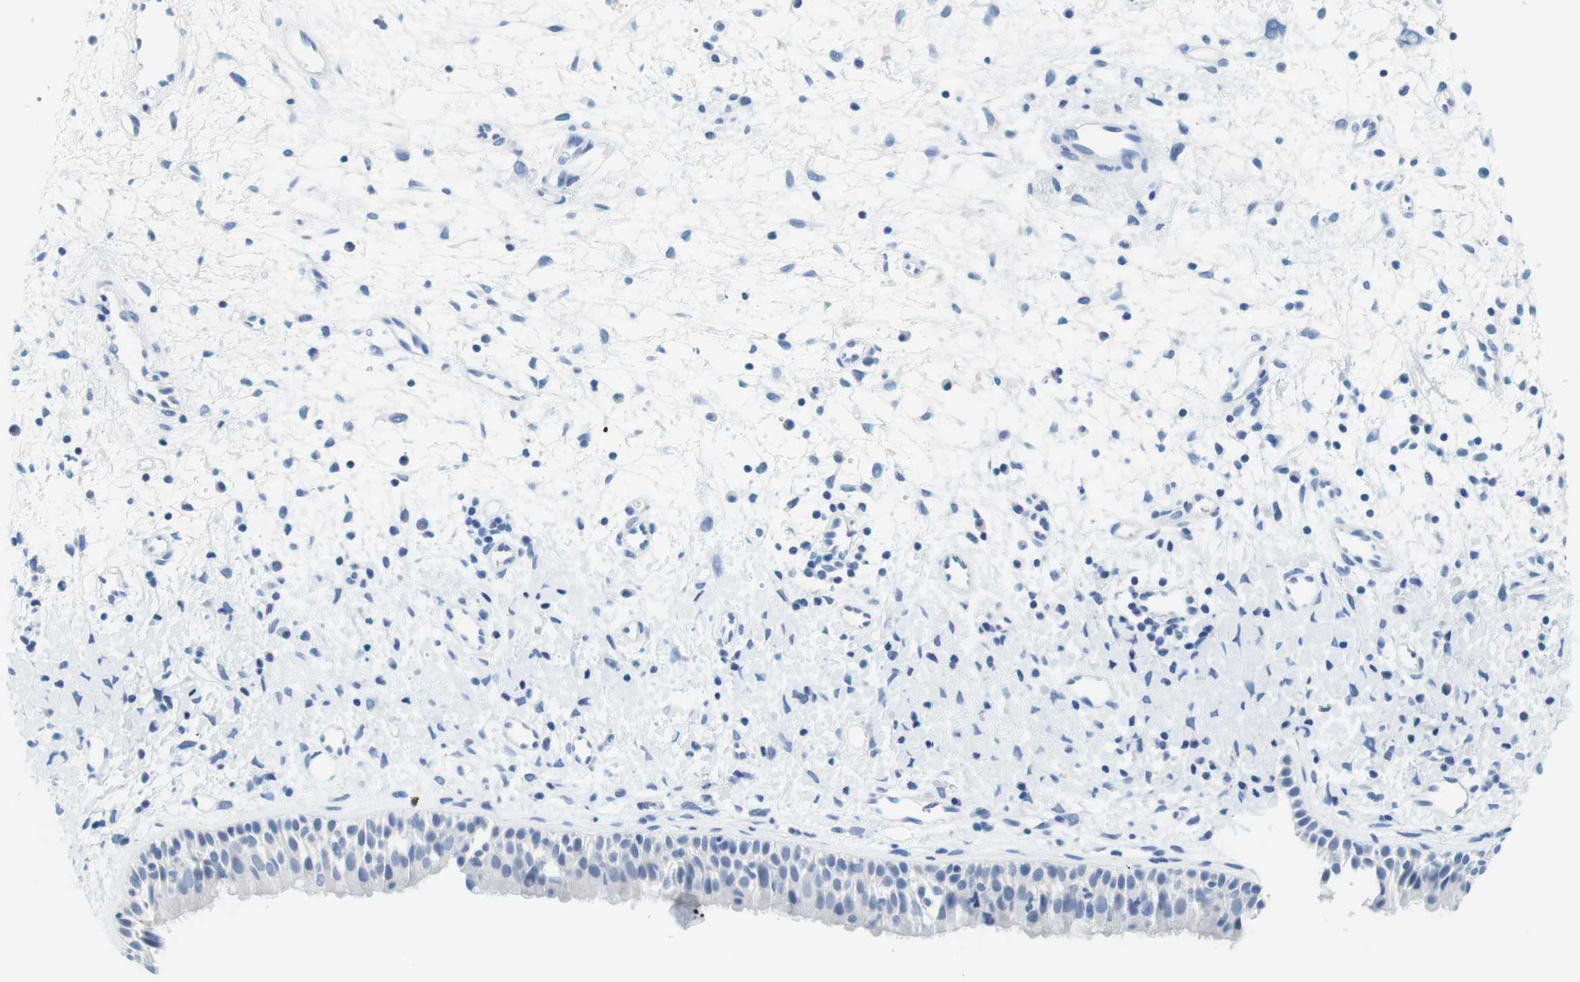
{"staining": {"intensity": "negative", "quantity": "none", "location": "none"}, "tissue": "nasopharynx", "cell_type": "Respiratory epithelial cells", "image_type": "normal", "snomed": [{"axis": "morphology", "description": "Normal tissue, NOS"}, {"axis": "topography", "description": "Nasopharynx"}], "caption": "Normal nasopharynx was stained to show a protein in brown. There is no significant staining in respiratory epithelial cells. (Stains: DAB (3,3'-diaminobenzidine) immunohistochemistry (IHC) with hematoxylin counter stain, Microscopy: brightfield microscopy at high magnification).", "gene": "CYP2C9", "patient": {"sex": "male", "age": 22}}